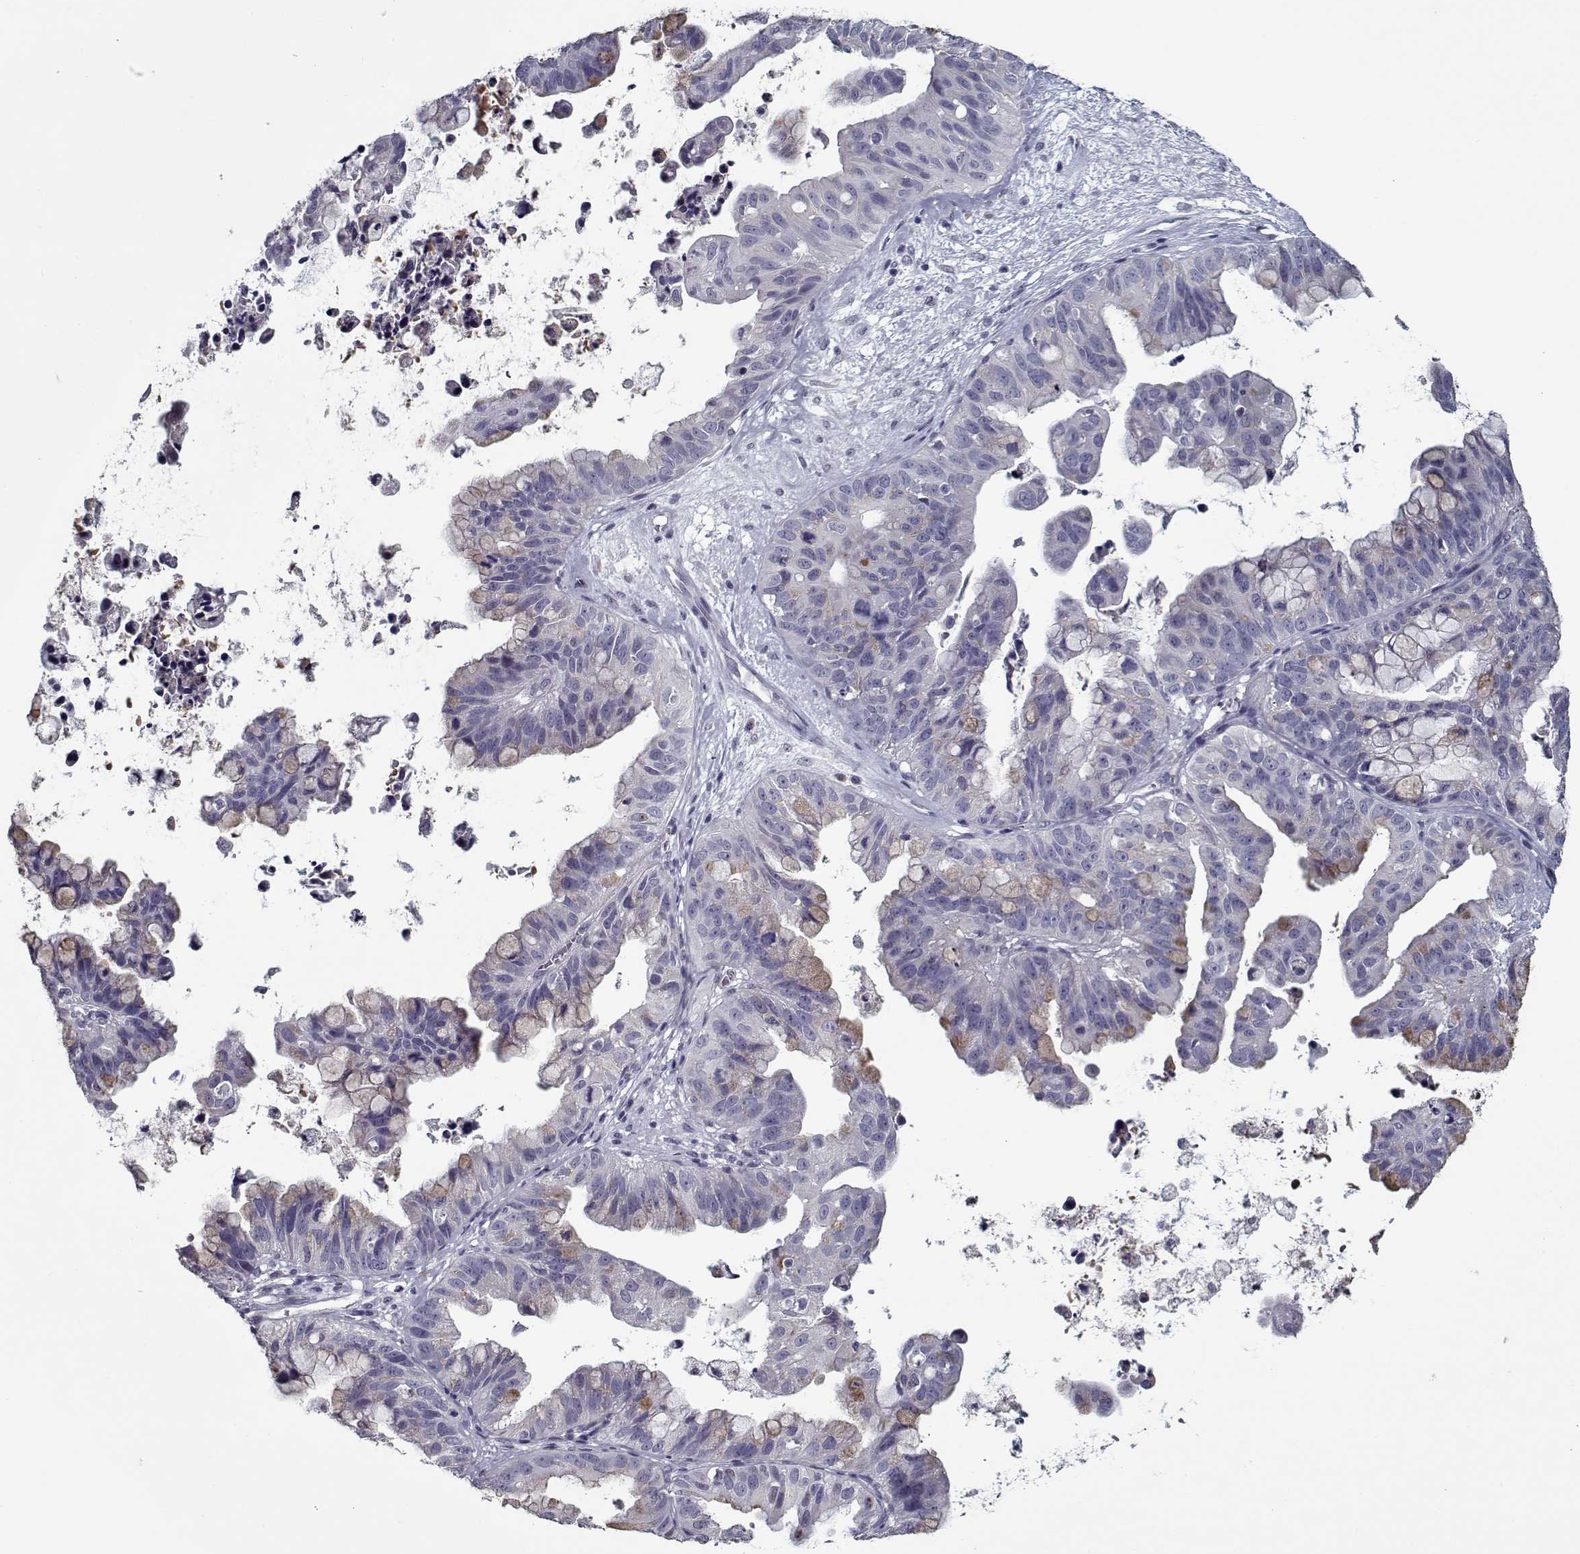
{"staining": {"intensity": "moderate", "quantity": "<25%", "location": "cytoplasmic/membranous"}, "tissue": "ovarian cancer", "cell_type": "Tumor cells", "image_type": "cancer", "snomed": [{"axis": "morphology", "description": "Cystadenocarcinoma, mucinous, NOS"}, {"axis": "topography", "description": "Ovary"}], "caption": "Ovarian cancer was stained to show a protein in brown. There is low levels of moderate cytoplasmic/membranous expression in approximately <25% of tumor cells. Nuclei are stained in blue.", "gene": "SEC16B", "patient": {"sex": "female", "age": 76}}